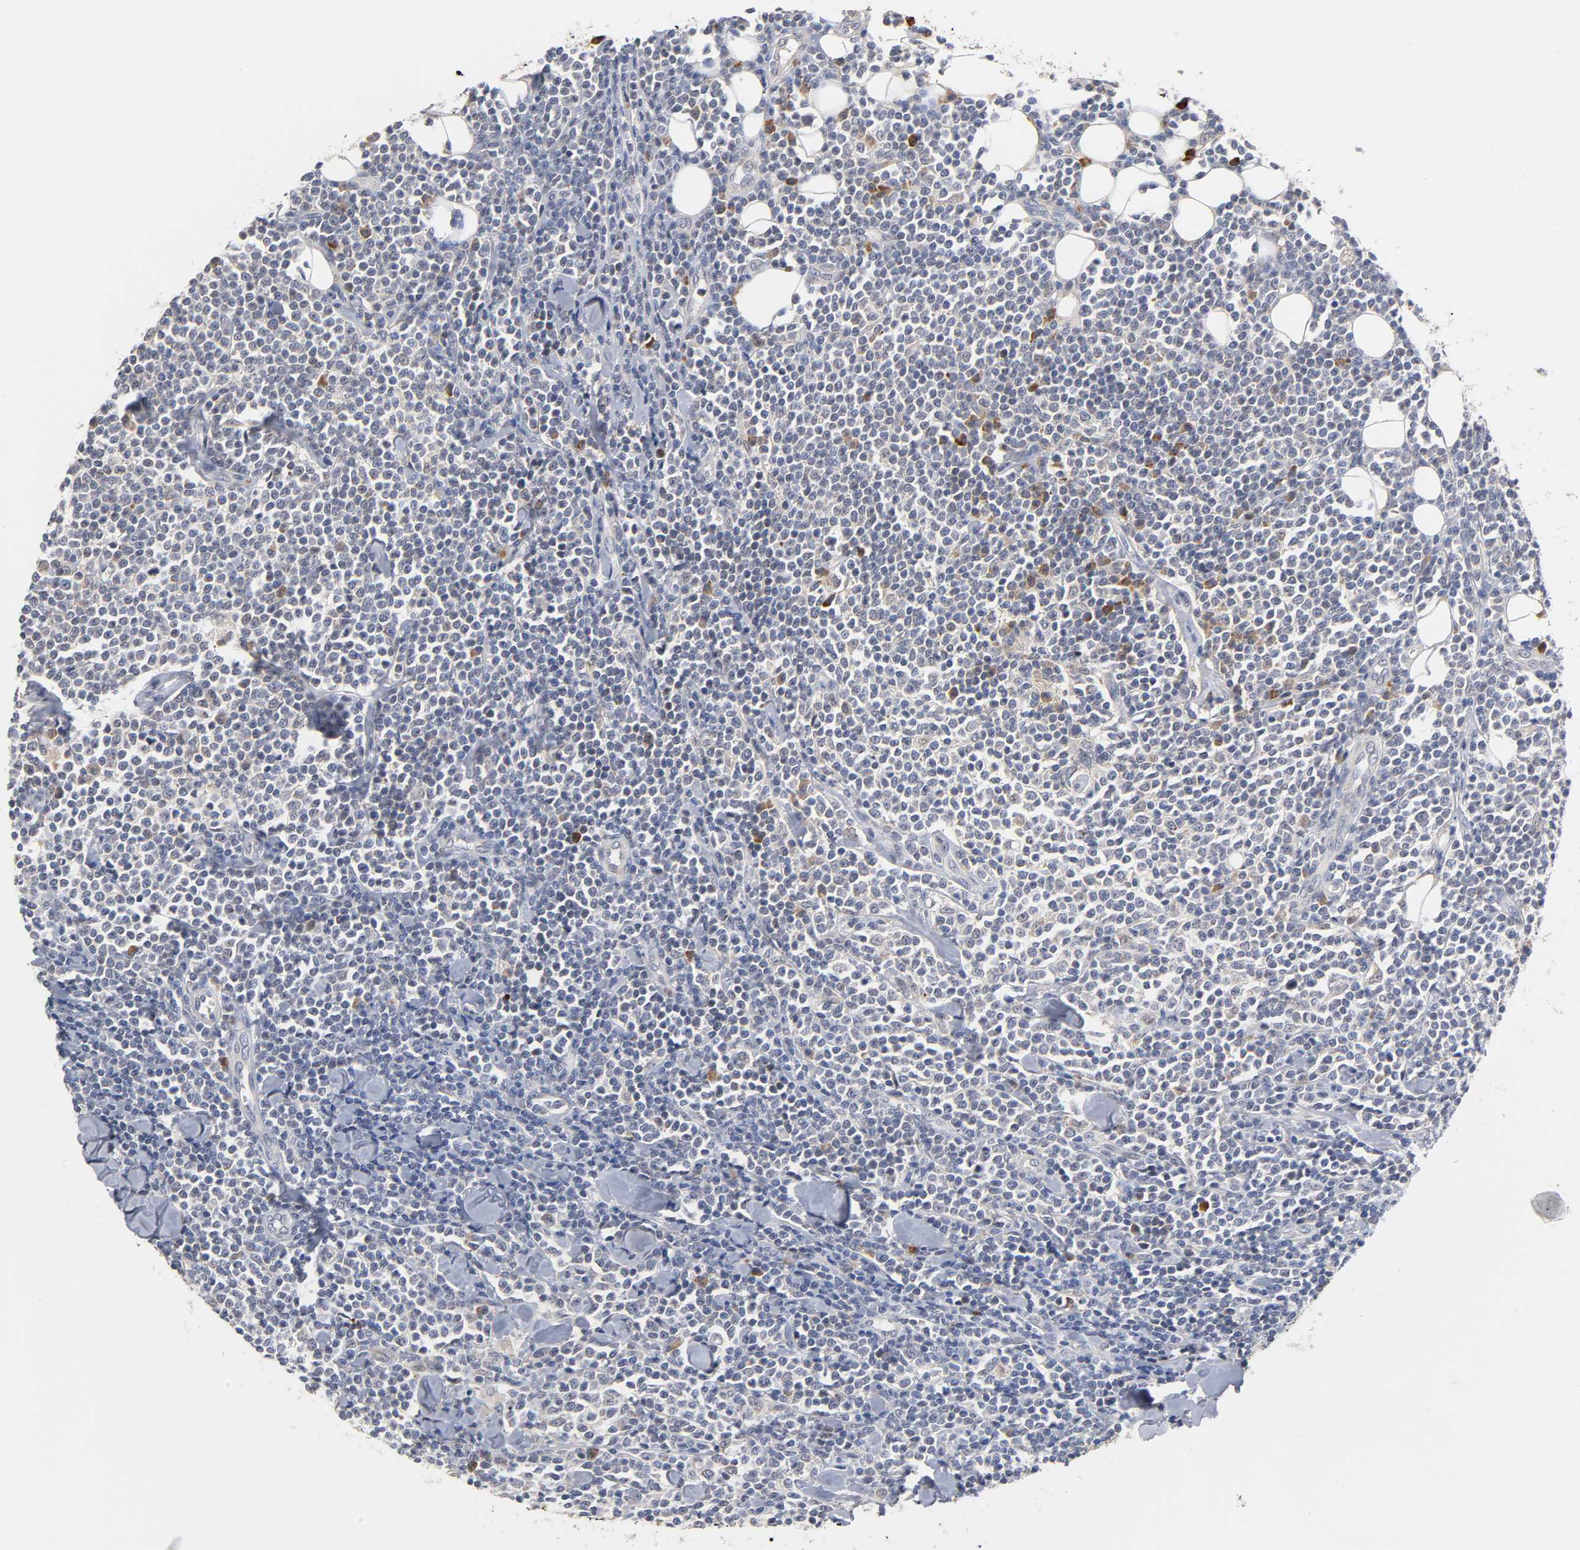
{"staining": {"intensity": "moderate", "quantity": "<25%", "location": "cytoplasmic/membranous"}, "tissue": "lymphoma", "cell_type": "Tumor cells", "image_type": "cancer", "snomed": [{"axis": "morphology", "description": "Malignant lymphoma, non-Hodgkin's type, Low grade"}, {"axis": "topography", "description": "Soft tissue"}], "caption": "IHC of human lymphoma demonstrates low levels of moderate cytoplasmic/membranous expression in about <25% of tumor cells.", "gene": "GSTZ1", "patient": {"sex": "male", "age": 92}}